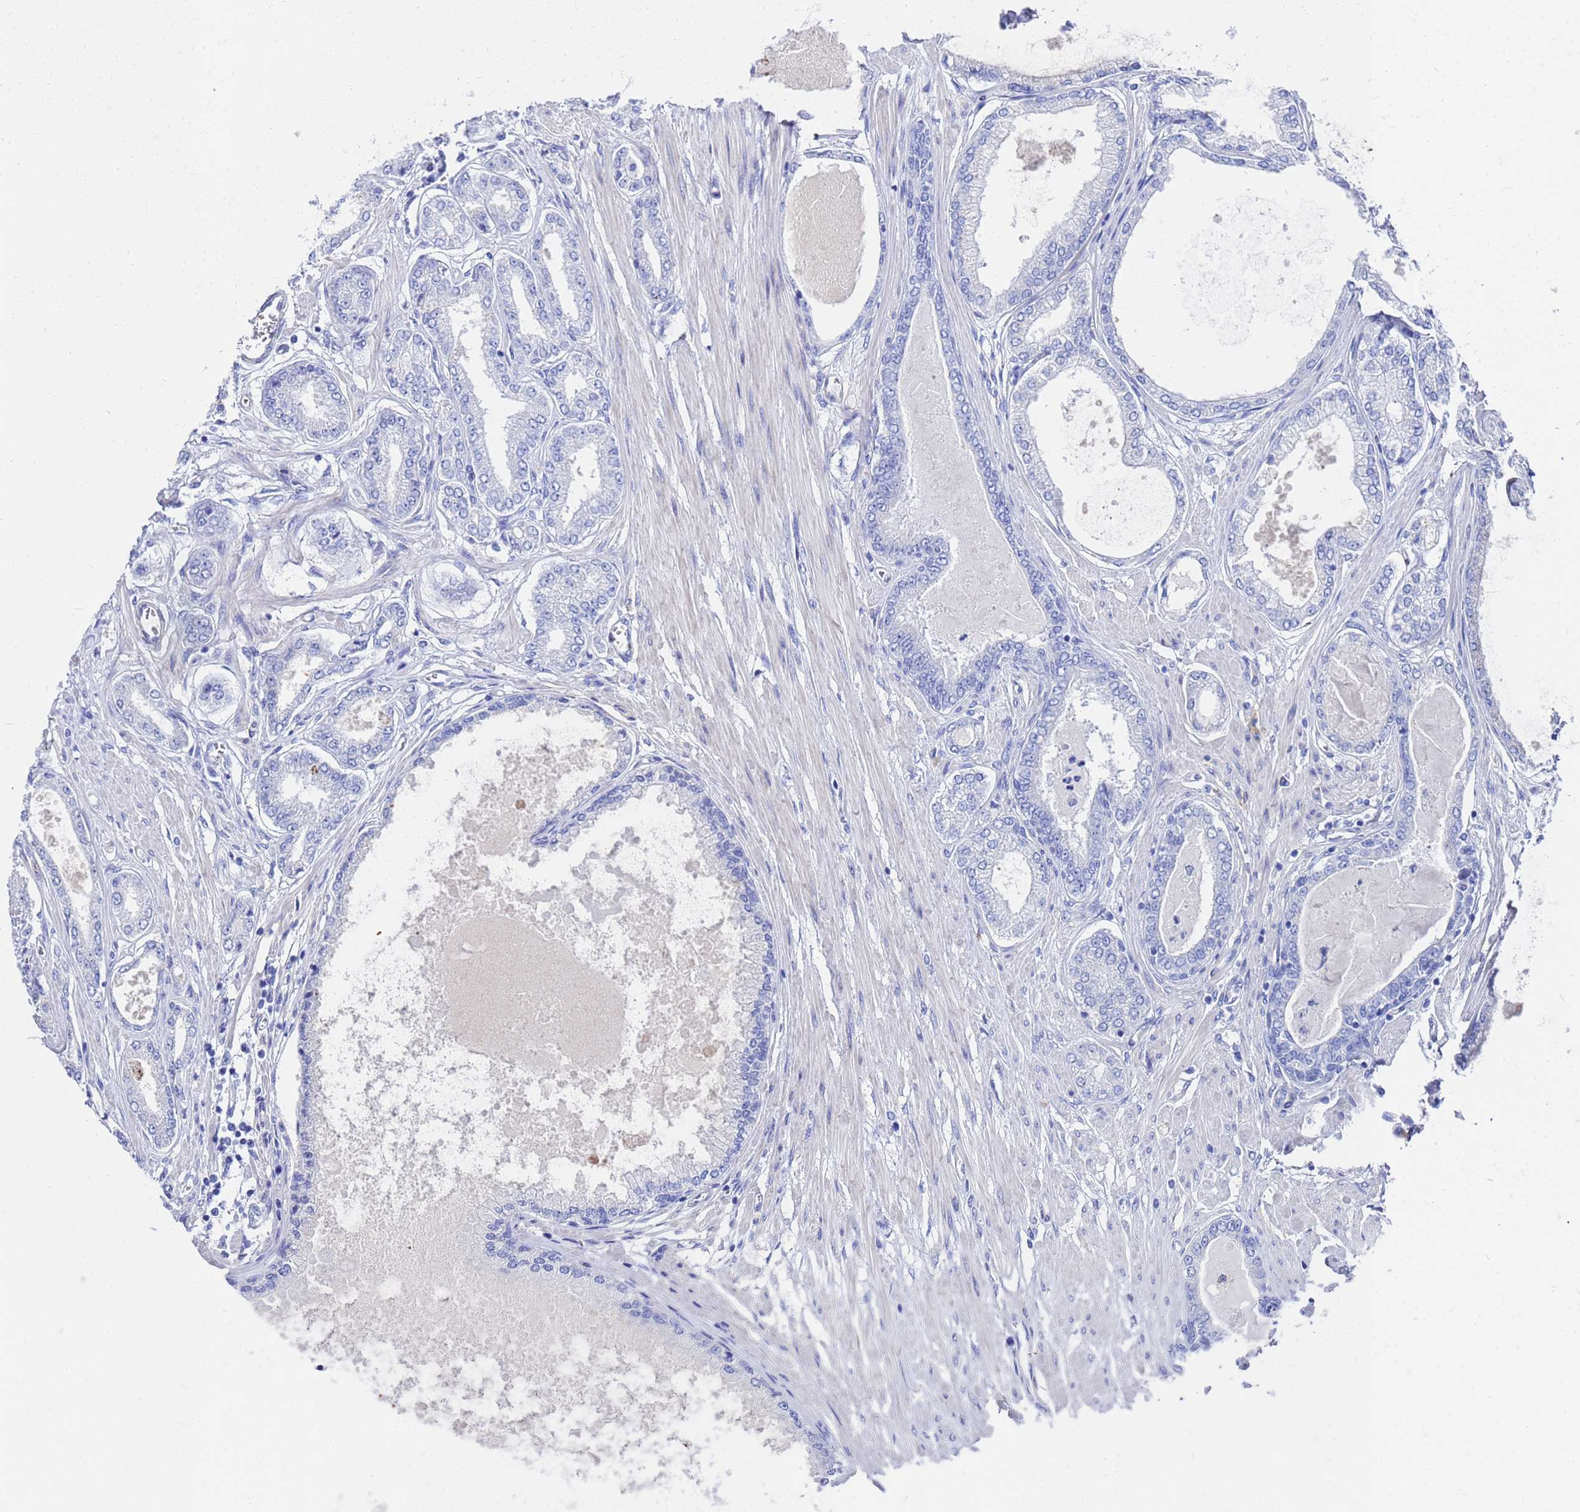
{"staining": {"intensity": "negative", "quantity": "none", "location": "none"}, "tissue": "prostate cancer", "cell_type": "Tumor cells", "image_type": "cancer", "snomed": [{"axis": "morphology", "description": "Adenocarcinoma, Low grade"}, {"axis": "topography", "description": "Prostate"}], "caption": "Tumor cells show no significant protein staining in adenocarcinoma (low-grade) (prostate). Nuclei are stained in blue.", "gene": "ZNF26", "patient": {"sex": "male", "age": 63}}